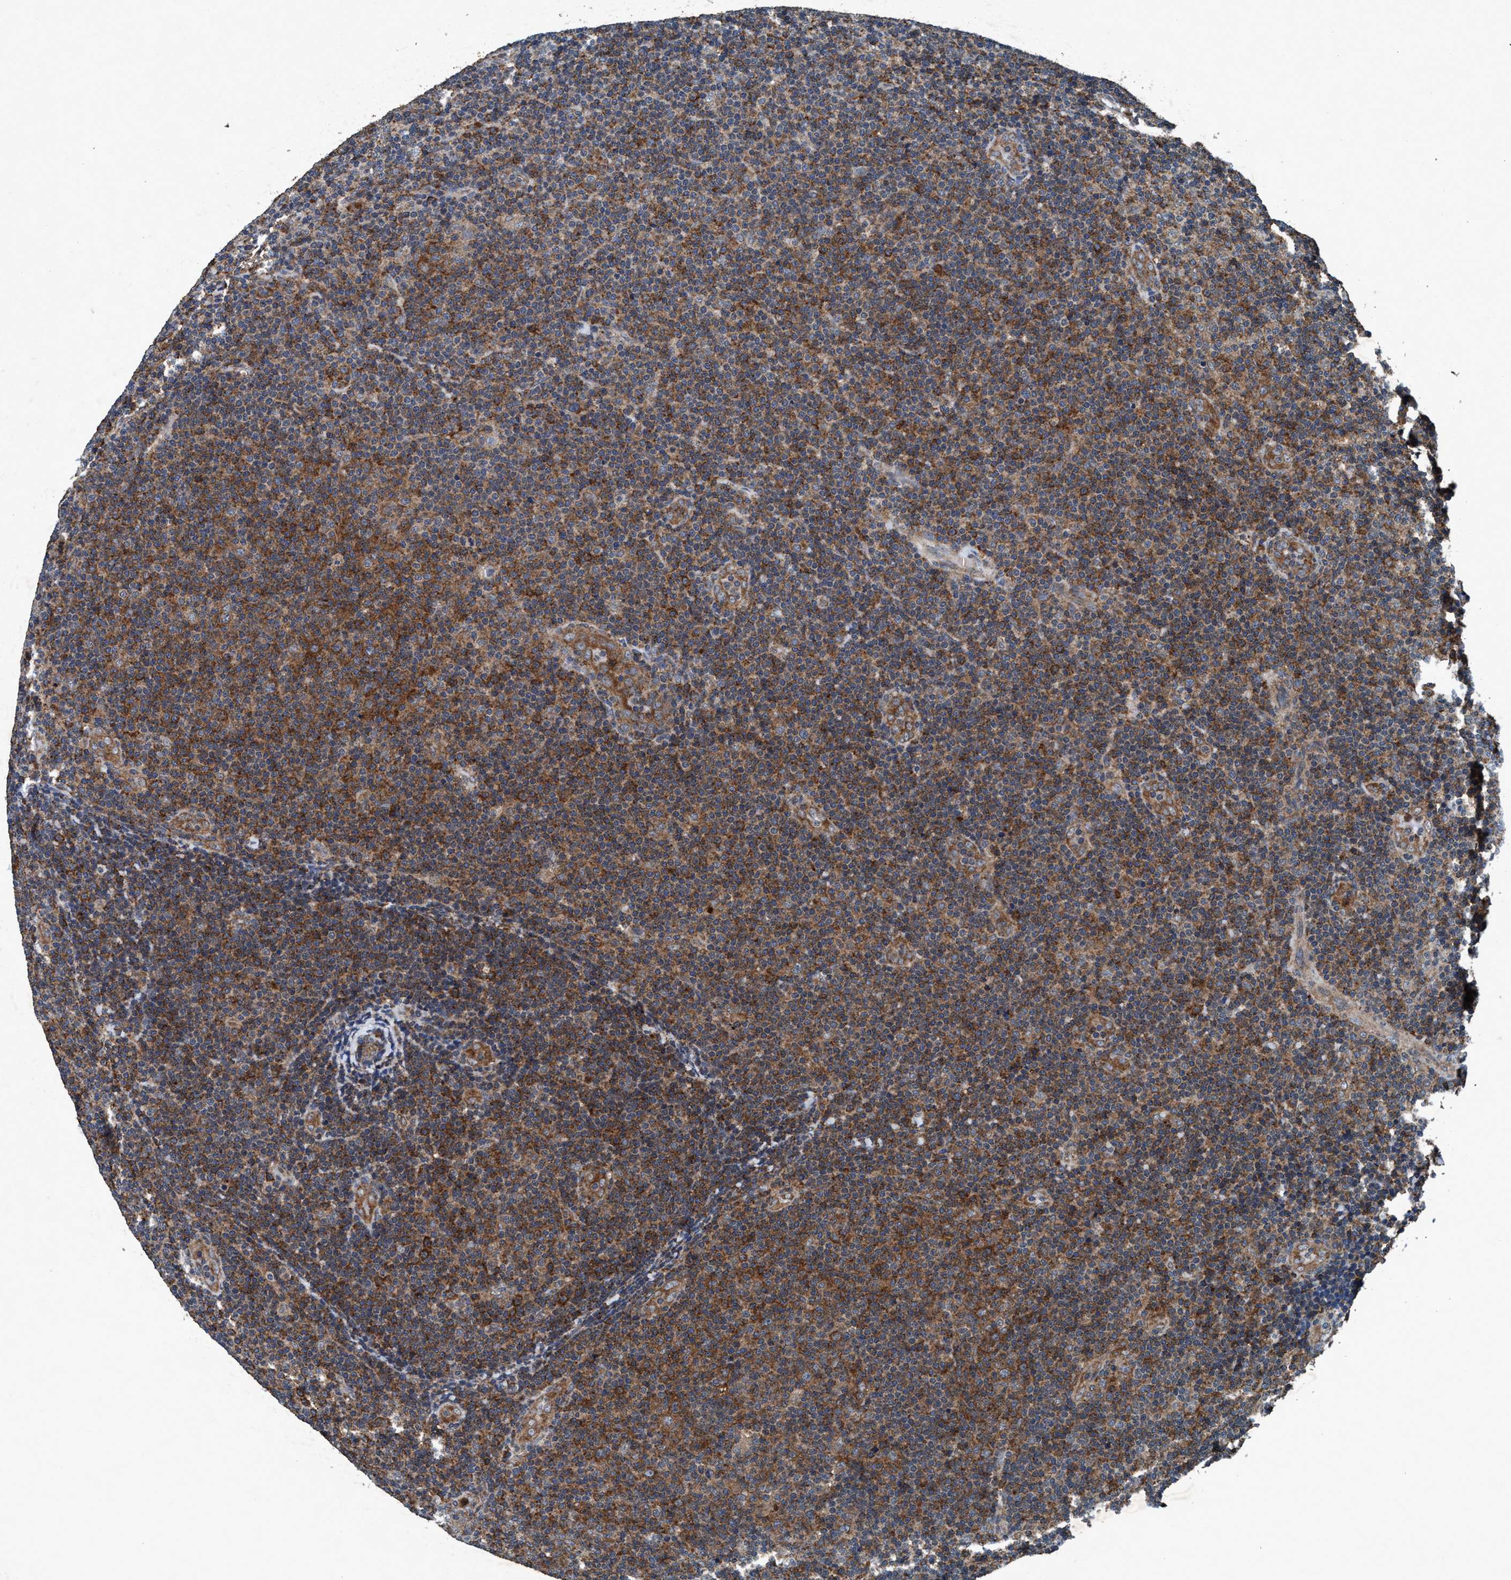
{"staining": {"intensity": "weak", "quantity": "25%-75%", "location": "cytoplasmic/membranous"}, "tissue": "lymphoma", "cell_type": "Tumor cells", "image_type": "cancer", "snomed": [{"axis": "morphology", "description": "Hodgkin's disease, NOS"}, {"axis": "topography", "description": "Lymph node"}], "caption": "Lymphoma stained with a protein marker exhibits weak staining in tumor cells.", "gene": "AKT1S1", "patient": {"sex": "female", "age": 57}}